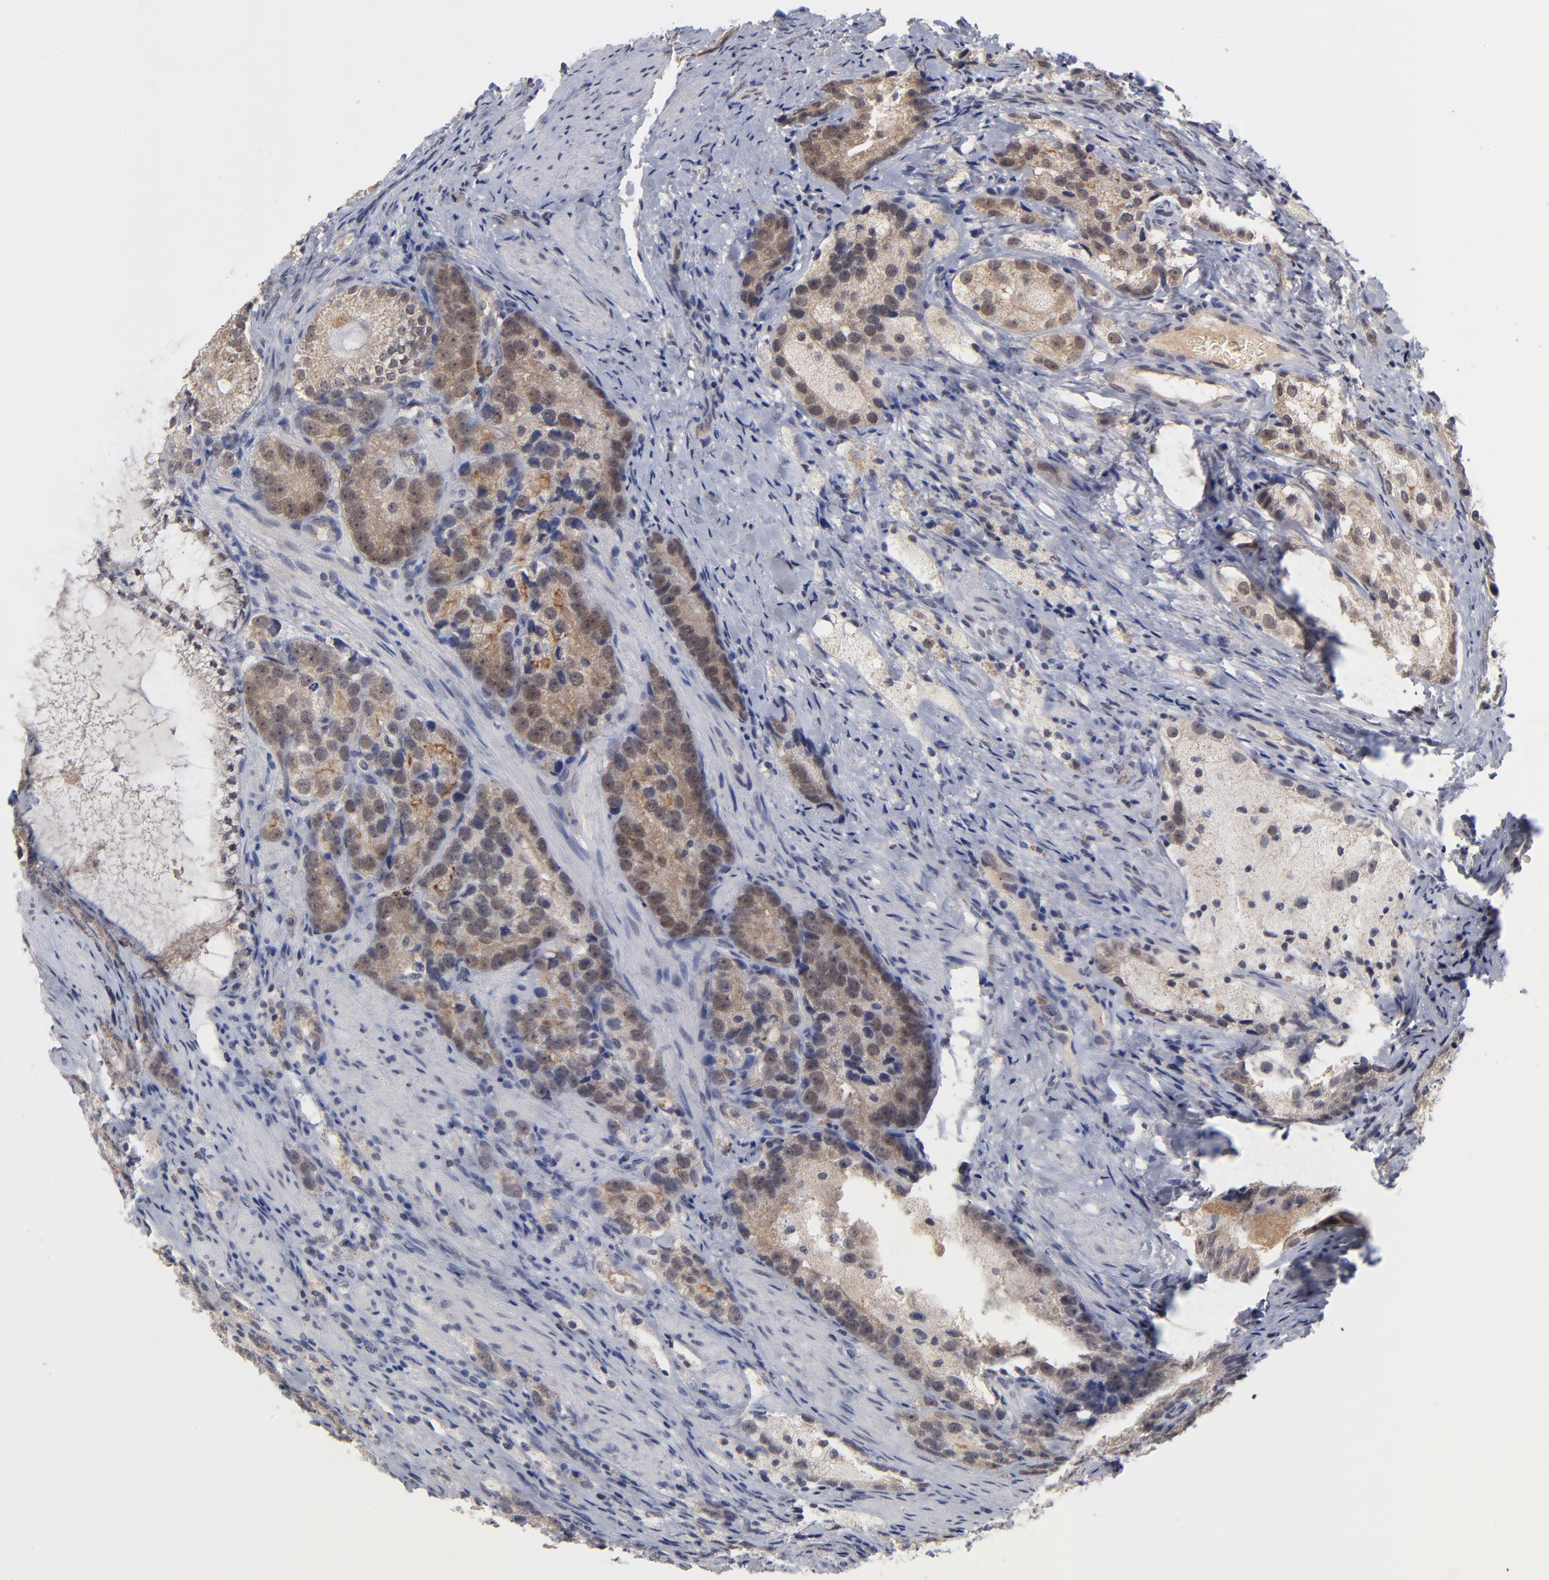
{"staining": {"intensity": "weak", "quantity": ">75%", "location": "cytoplasmic/membranous,nuclear"}, "tissue": "prostate cancer", "cell_type": "Tumor cells", "image_type": "cancer", "snomed": [{"axis": "morphology", "description": "Adenocarcinoma, High grade"}, {"axis": "topography", "description": "Prostate"}], "caption": "Prostate cancer stained for a protein displays weak cytoplasmic/membranous and nuclear positivity in tumor cells.", "gene": "WSB1", "patient": {"sex": "male", "age": 63}}